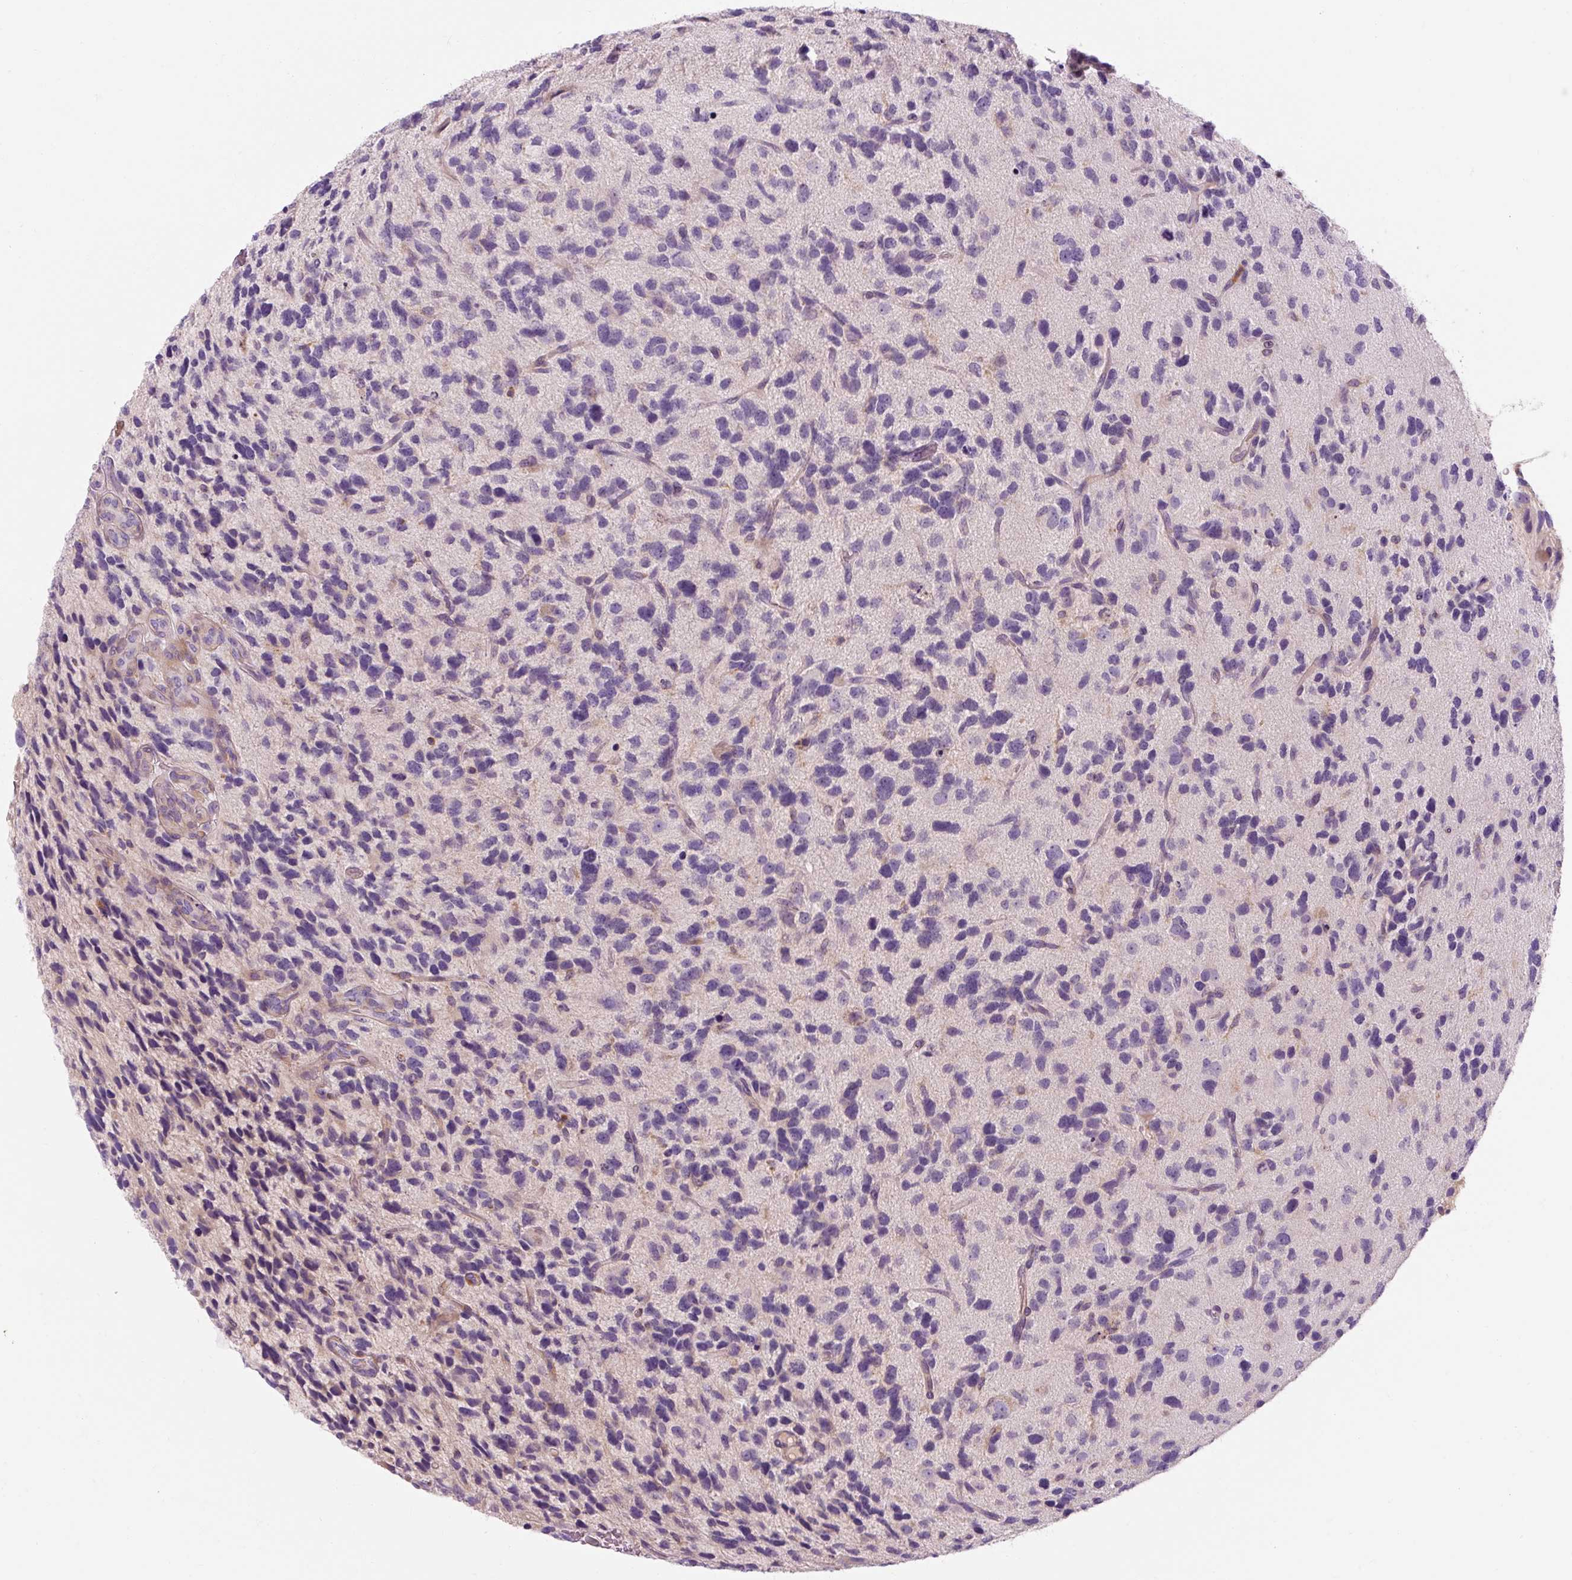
{"staining": {"intensity": "negative", "quantity": "none", "location": "none"}, "tissue": "glioma", "cell_type": "Tumor cells", "image_type": "cancer", "snomed": [{"axis": "morphology", "description": "Glioma, malignant, High grade"}, {"axis": "topography", "description": "Brain"}], "caption": "DAB immunohistochemical staining of malignant glioma (high-grade) exhibits no significant expression in tumor cells. (DAB (3,3'-diaminobenzidine) immunohistochemistry with hematoxylin counter stain).", "gene": "TIGD2", "patient": {"sex": "female", "age": 58}}